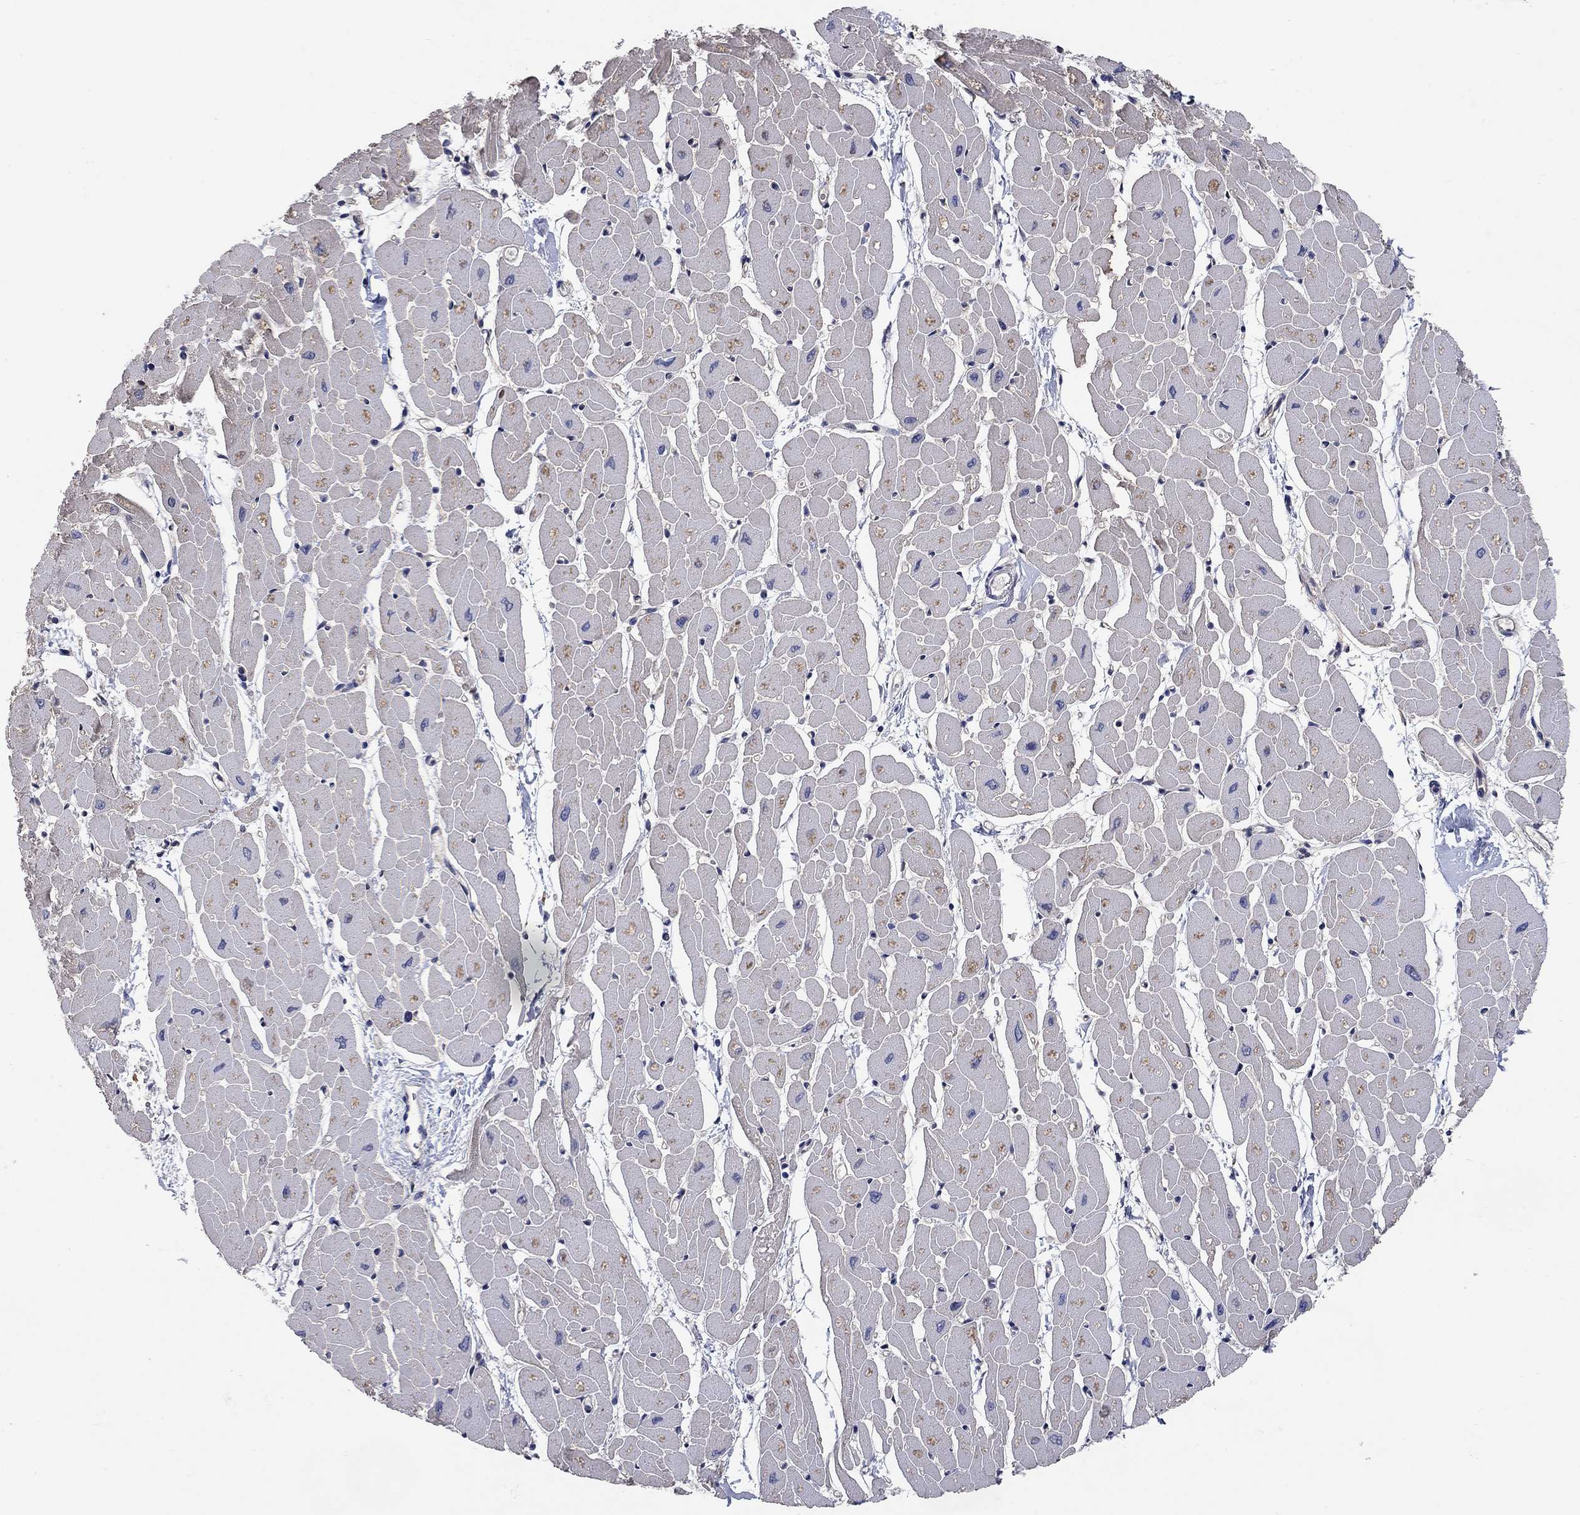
{"staining": {"intensity": "negative", "quantity": "none", "location": "none"}, "tissue": "heart muscle", "cell_type": "Cardiomyocytes", "image_type": "normal", "snomed": [{"axis": "morphology", "description": "Normal tissue, NOS"}, {"axis": "topography", "description": "Heart"}], "caption": "This photomicrograph is of normal heart muscle stained with IHC to label a protein in brown with the nuclei are counter-stained blue. There is no positivity in cardiomyocytes.", "gene": "WASF3", "patient": {"sex": "male", "age": 57}}